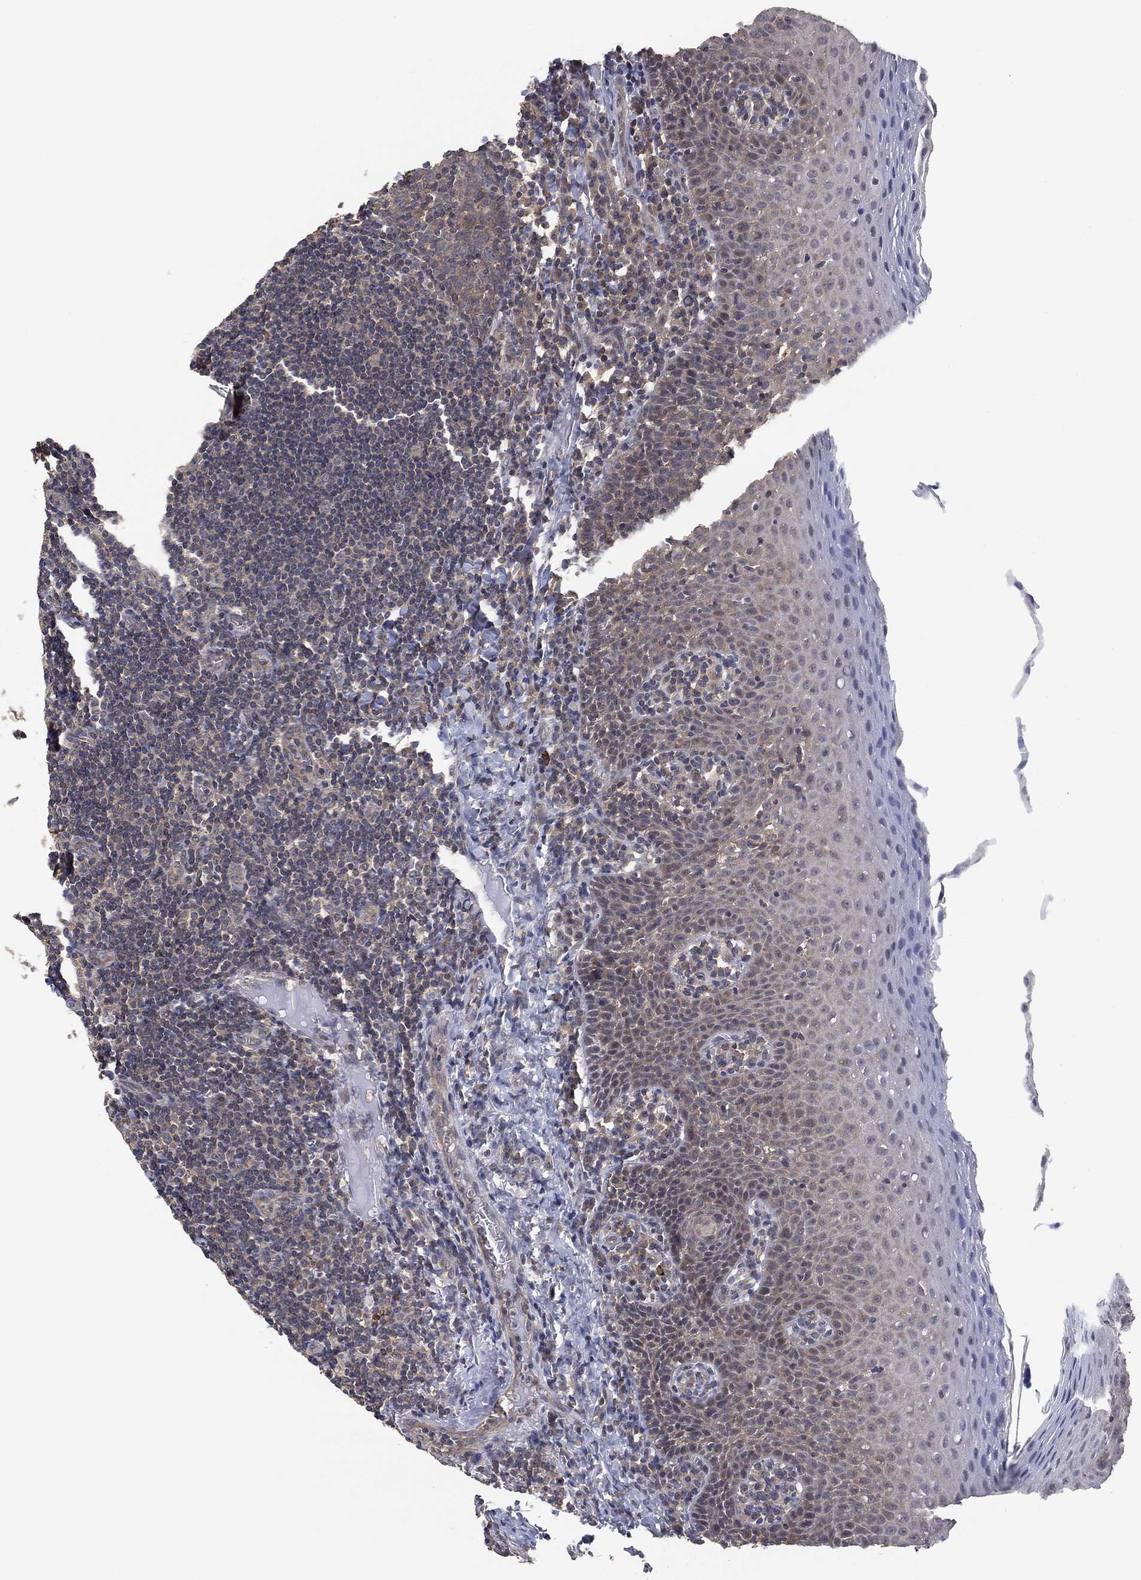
{"staining": {"intensity": "negative", "quantity": "none", "location": "none"}, "tissue": "tonsil", "cell_type": "Germinal center cells", "image_type": "normal", "snomed": [{"axis": "morphology", "description": "Normal tissue, NOS"}, {"axis": "morphology", "description": "Inflammation, NOS"}, {"axis": "topography", "description": "Tonsil"}], "caption": "Image shows no significant protein staining in germinal center cells of unremarkable tonsil.", "gene": "CCDC43", "patient": {"sex": "female", "age": 31}}